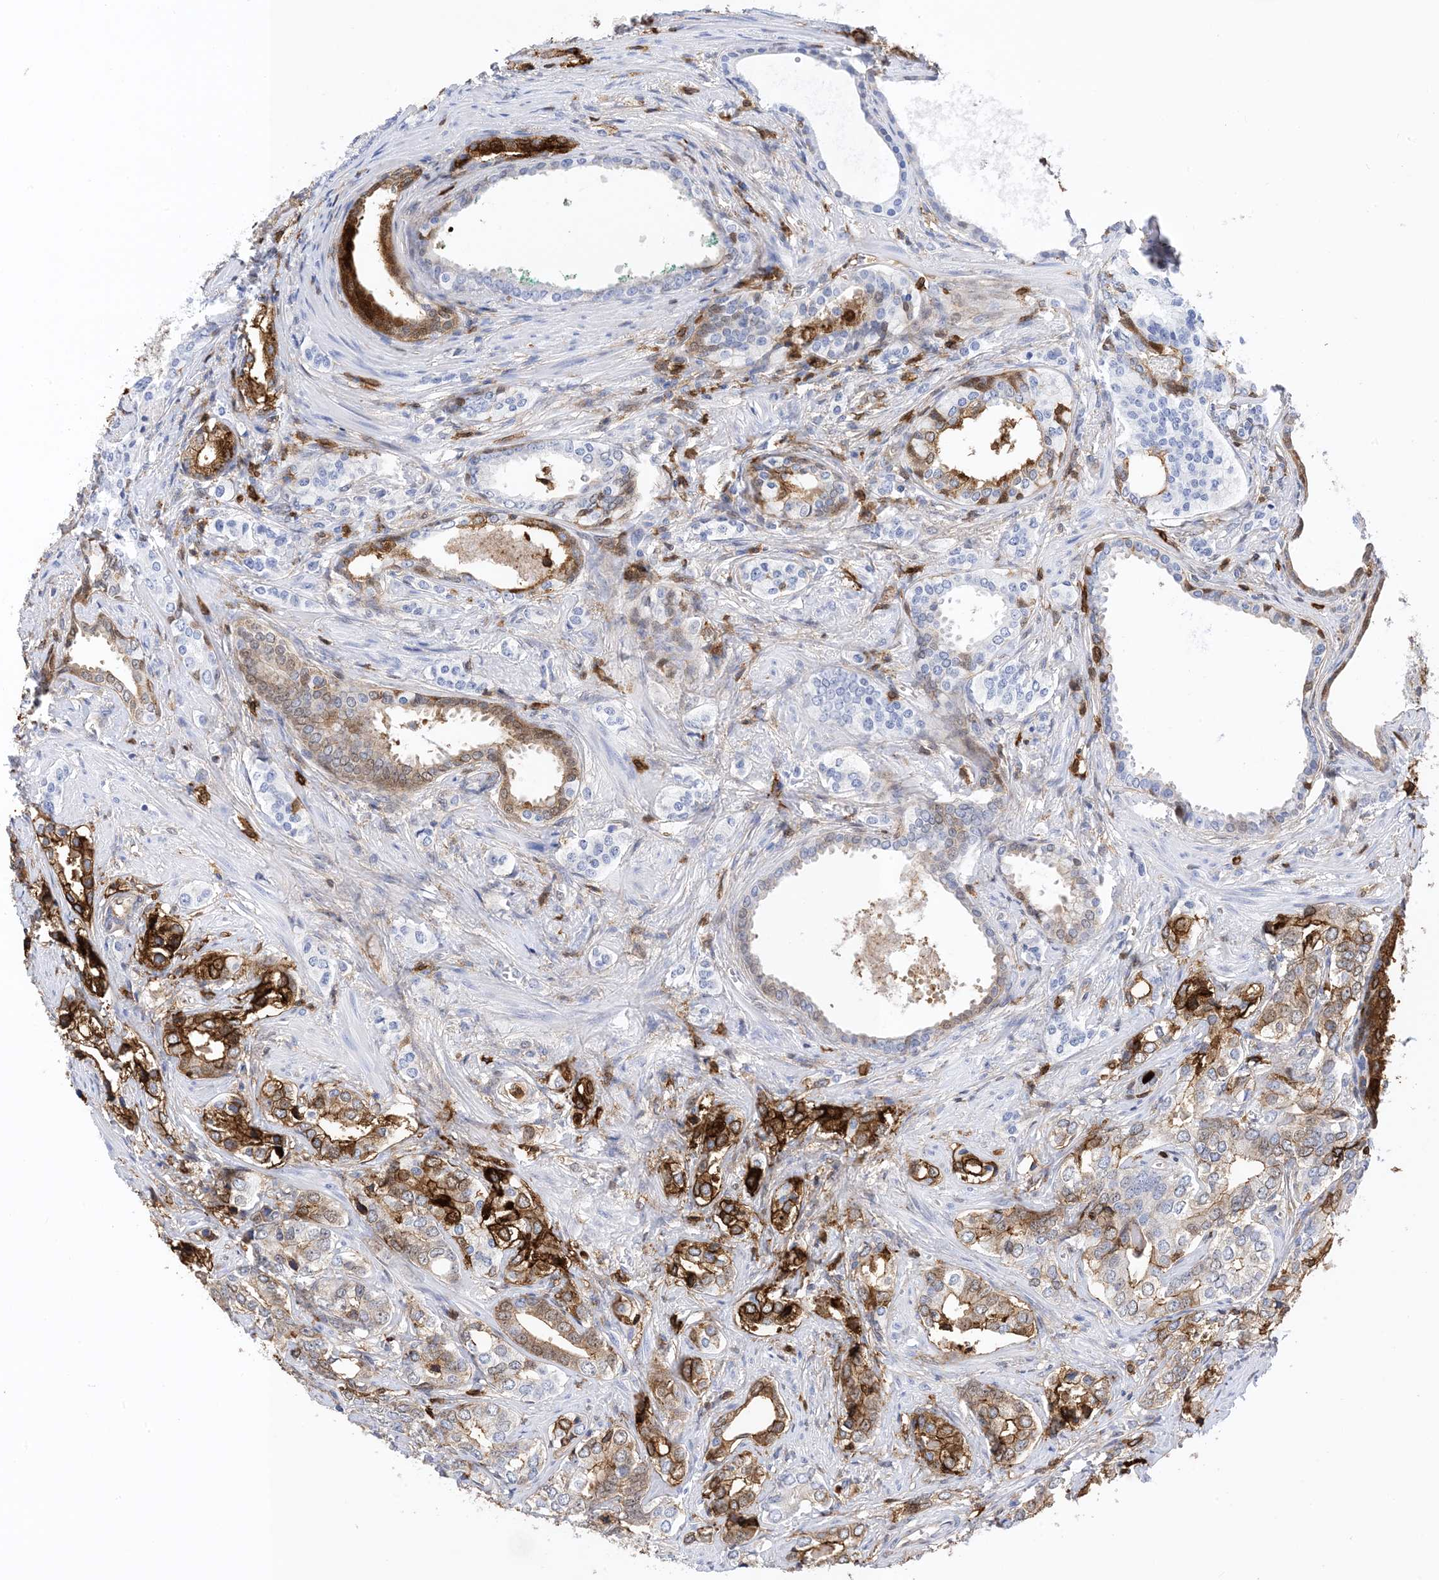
{"staining": {"intensity": "strong", "quantity": "<25%", "location": "cytoplasmic/membranous"}, "tissue": "prostate cancer", "cell_type": "Tumor cells", "image_type": "cancer", "snomed": [{"axis": "morphology", "description": "Adenocarcinoma, High grade"}, {"axis": "topography", "description": "Prostate"}], "caption": "Protein expression analysis of human prostate adenocarcinoma (high-grade) reveals strong cytoplasmic/membranous staining in about <25% of tumor cells.", "gene": "ANXA1", "patient": {"sex": "male", "age": 62}}